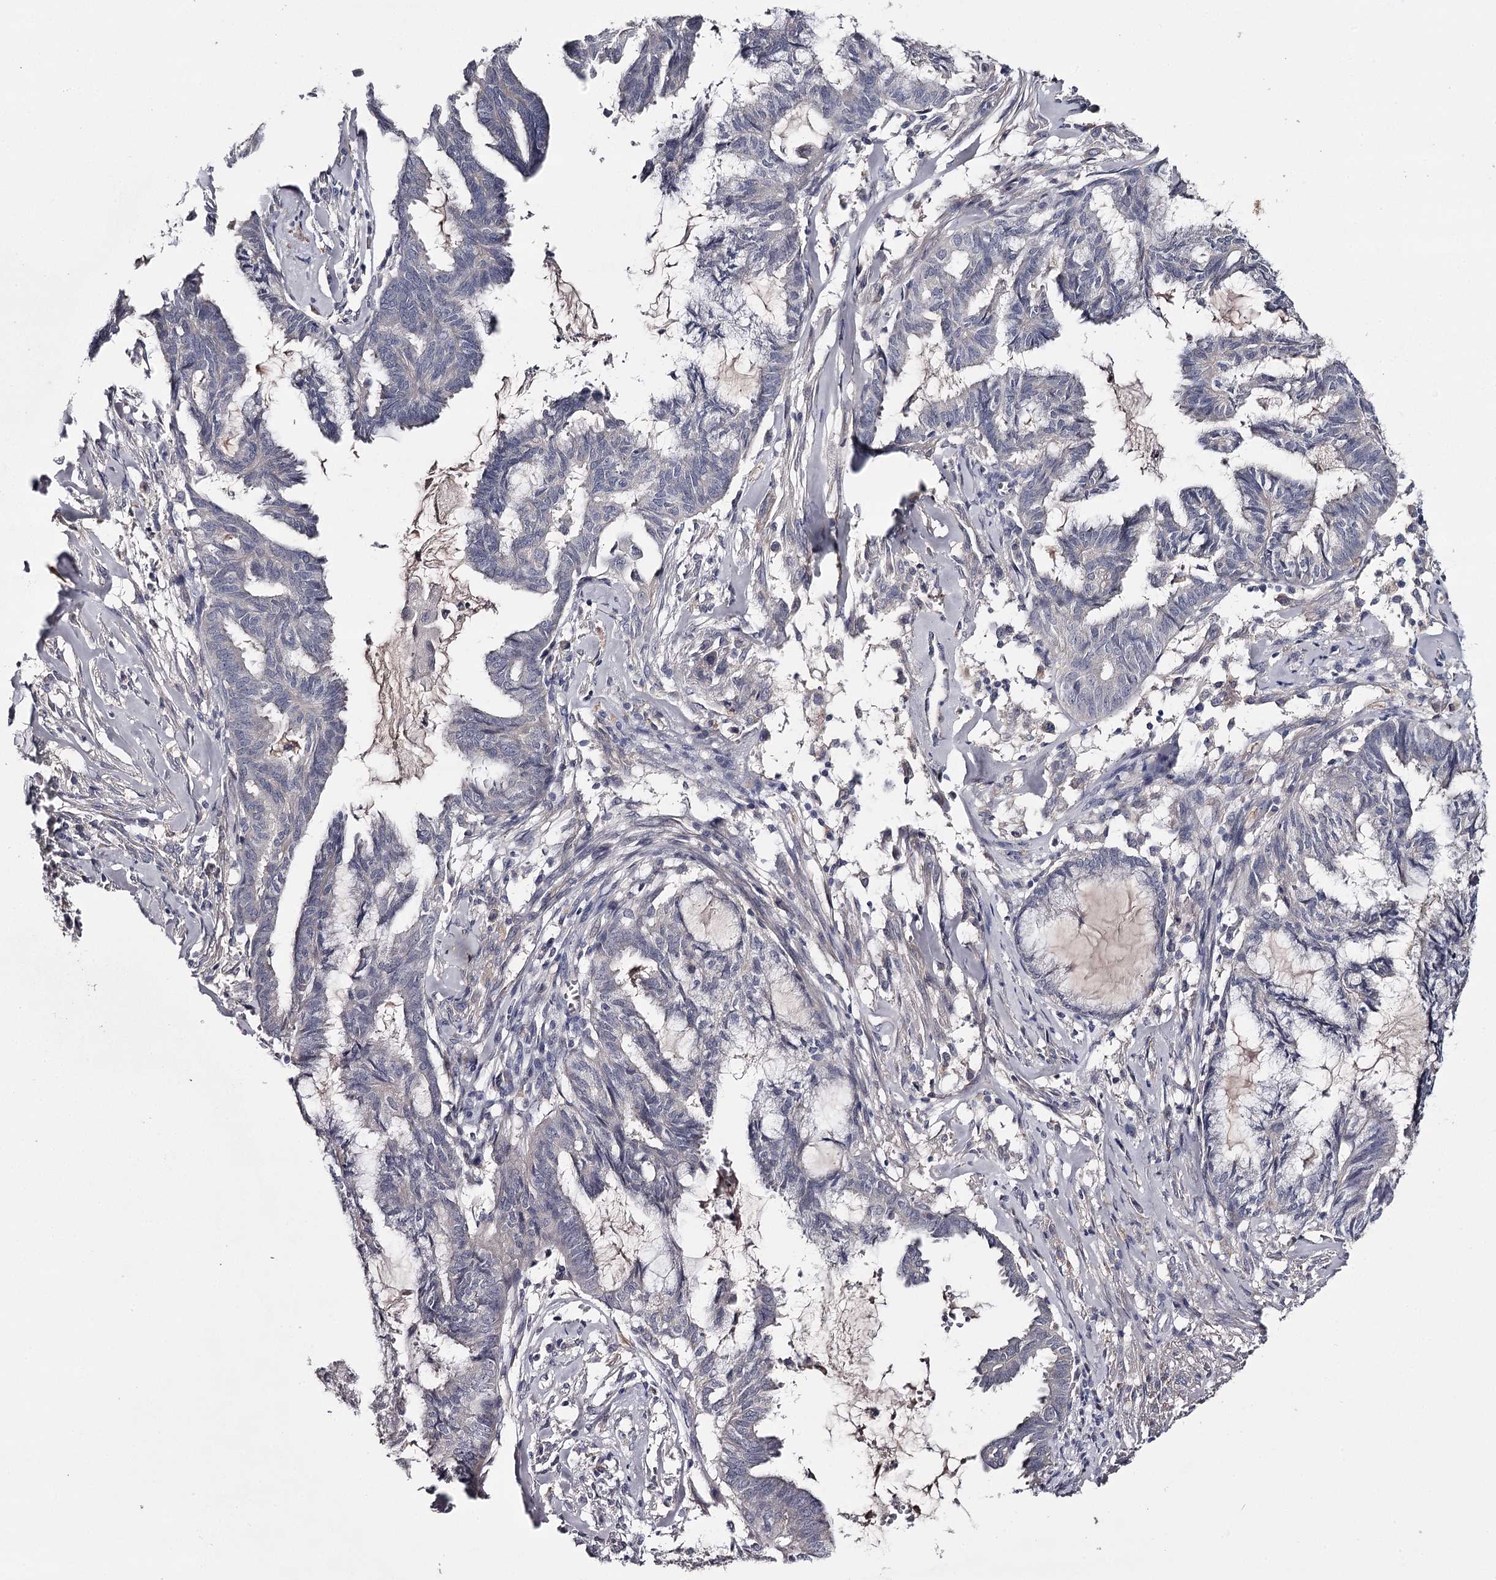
{"staining": {"intensity": "negative", "quantity": "none", "location": "none"}, "tissue": "endometrial cancer", "cell_type": "Tumor cells", "image_type": "cancer", "snomed": [{"axis": "morphology", "description": "Adenocarcinoma, NOS"}, {"axis": "topography", "description": "Endometrium"}], "caption": "Histopathology image shows no protein staining in tumor cells of endometrial adenocarcinoma tissue. Brightfield microscopy of IHC stained with DAB (brown) and hematoxylin (blue), captured at high magnification.", "gene": "FDXACB1", "patient": {"sex": "female", "age": 86}}